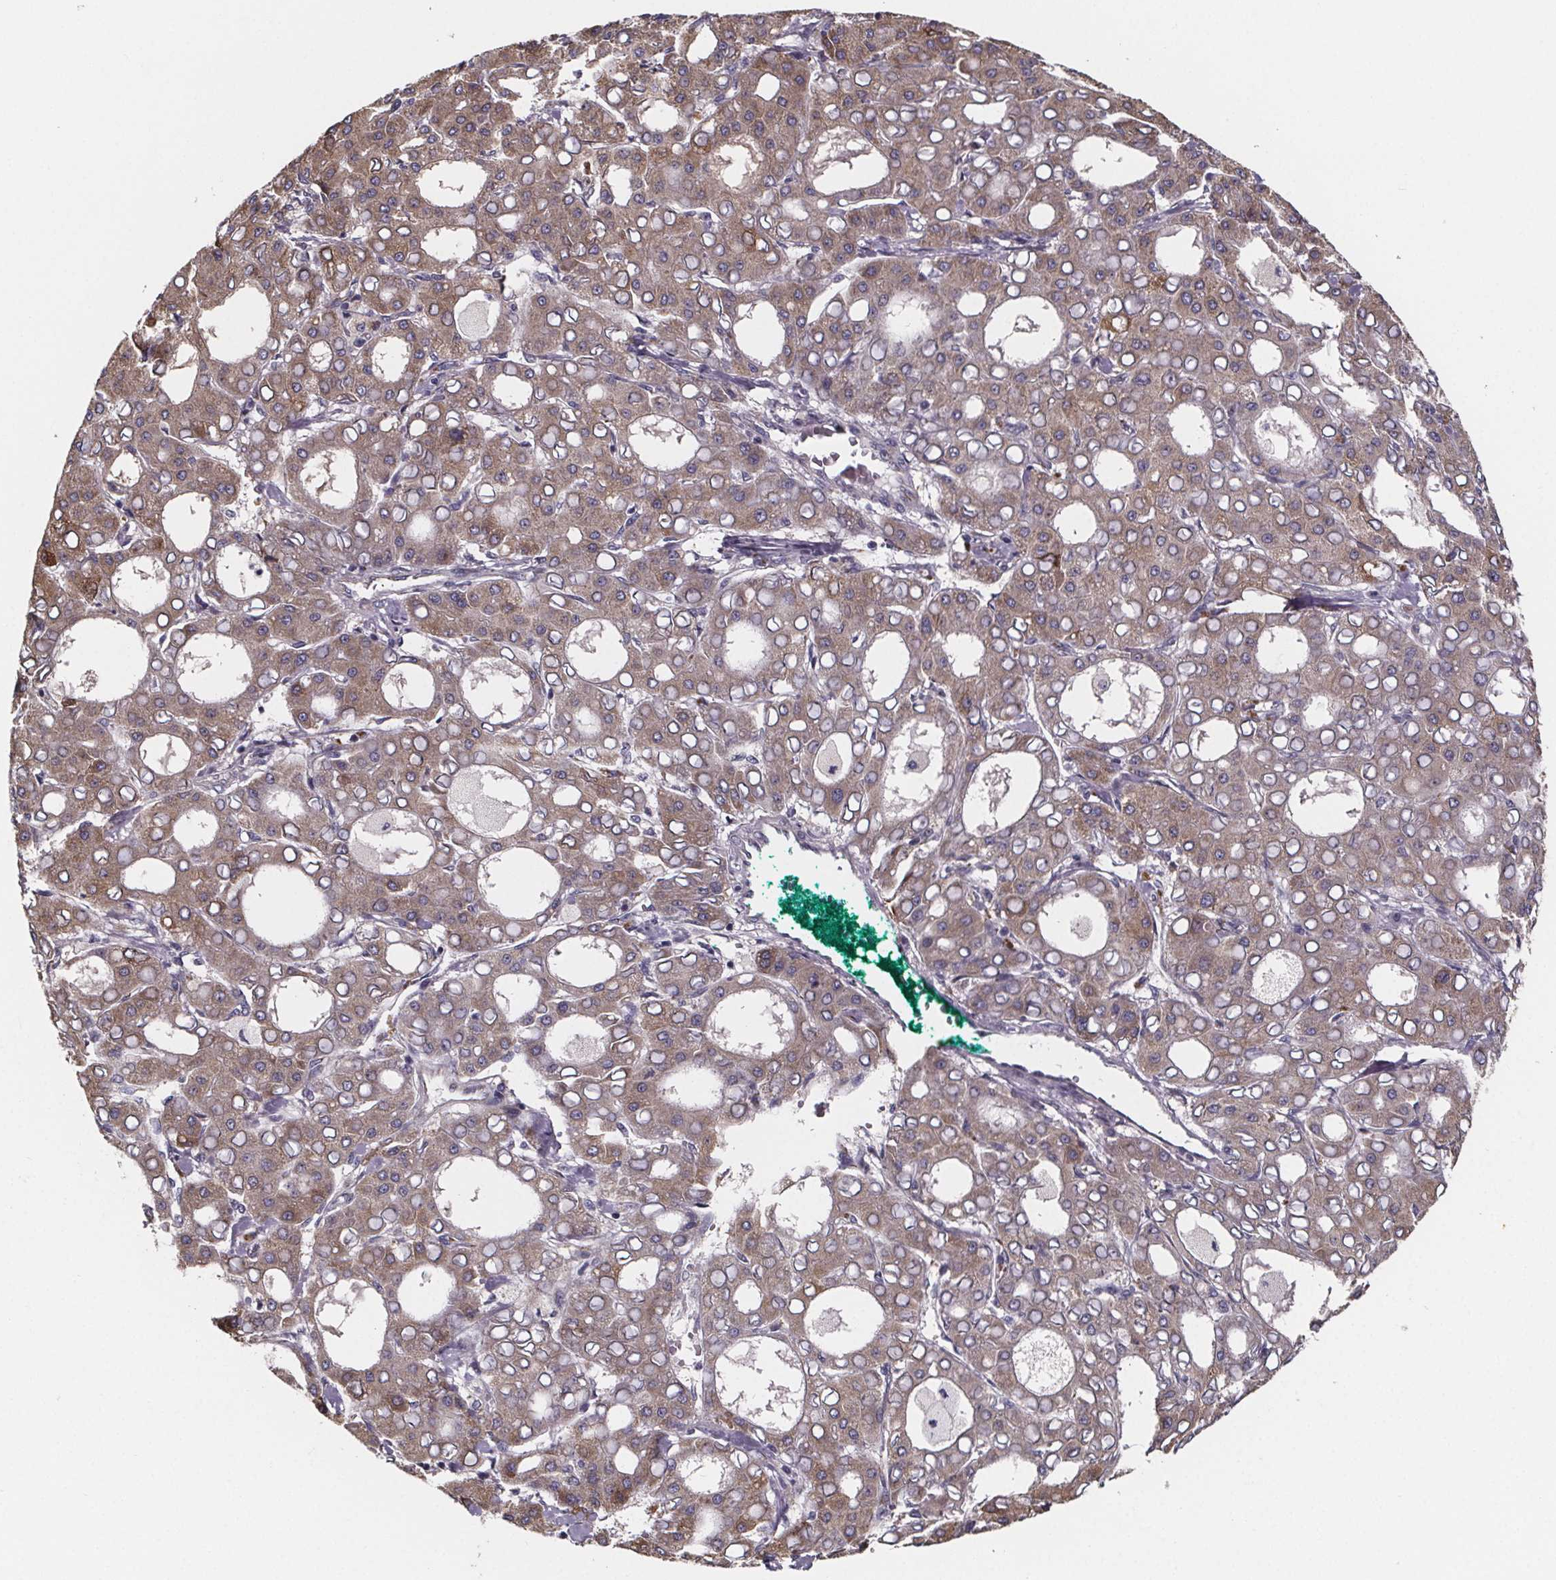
{"staining": {"intensity": "weak", "quantity": "25%-75%", "location": "cytoplasmic/membranous"}, "tissue": "liver cancer", "cell_type": "Tumor cells", "image_type": "cancer", "snomed": [{"axis": "morphology", "description": "Carcinoma, Hepatocellular, NOS"}, {"axis": "topography", "description": "Liver"}], "caption": "Tumor cells demonstrate low levels of weak cytoplasmic/membranous staining in approximately 25%-75% of cells in human liver hepatocellular carcinoma. Immunohistochemistry (ihc) stains the protein in brown and the nuclei are stained blue.", "gene": "NDST1", "patient": {"sex": "male", "age": 65}}